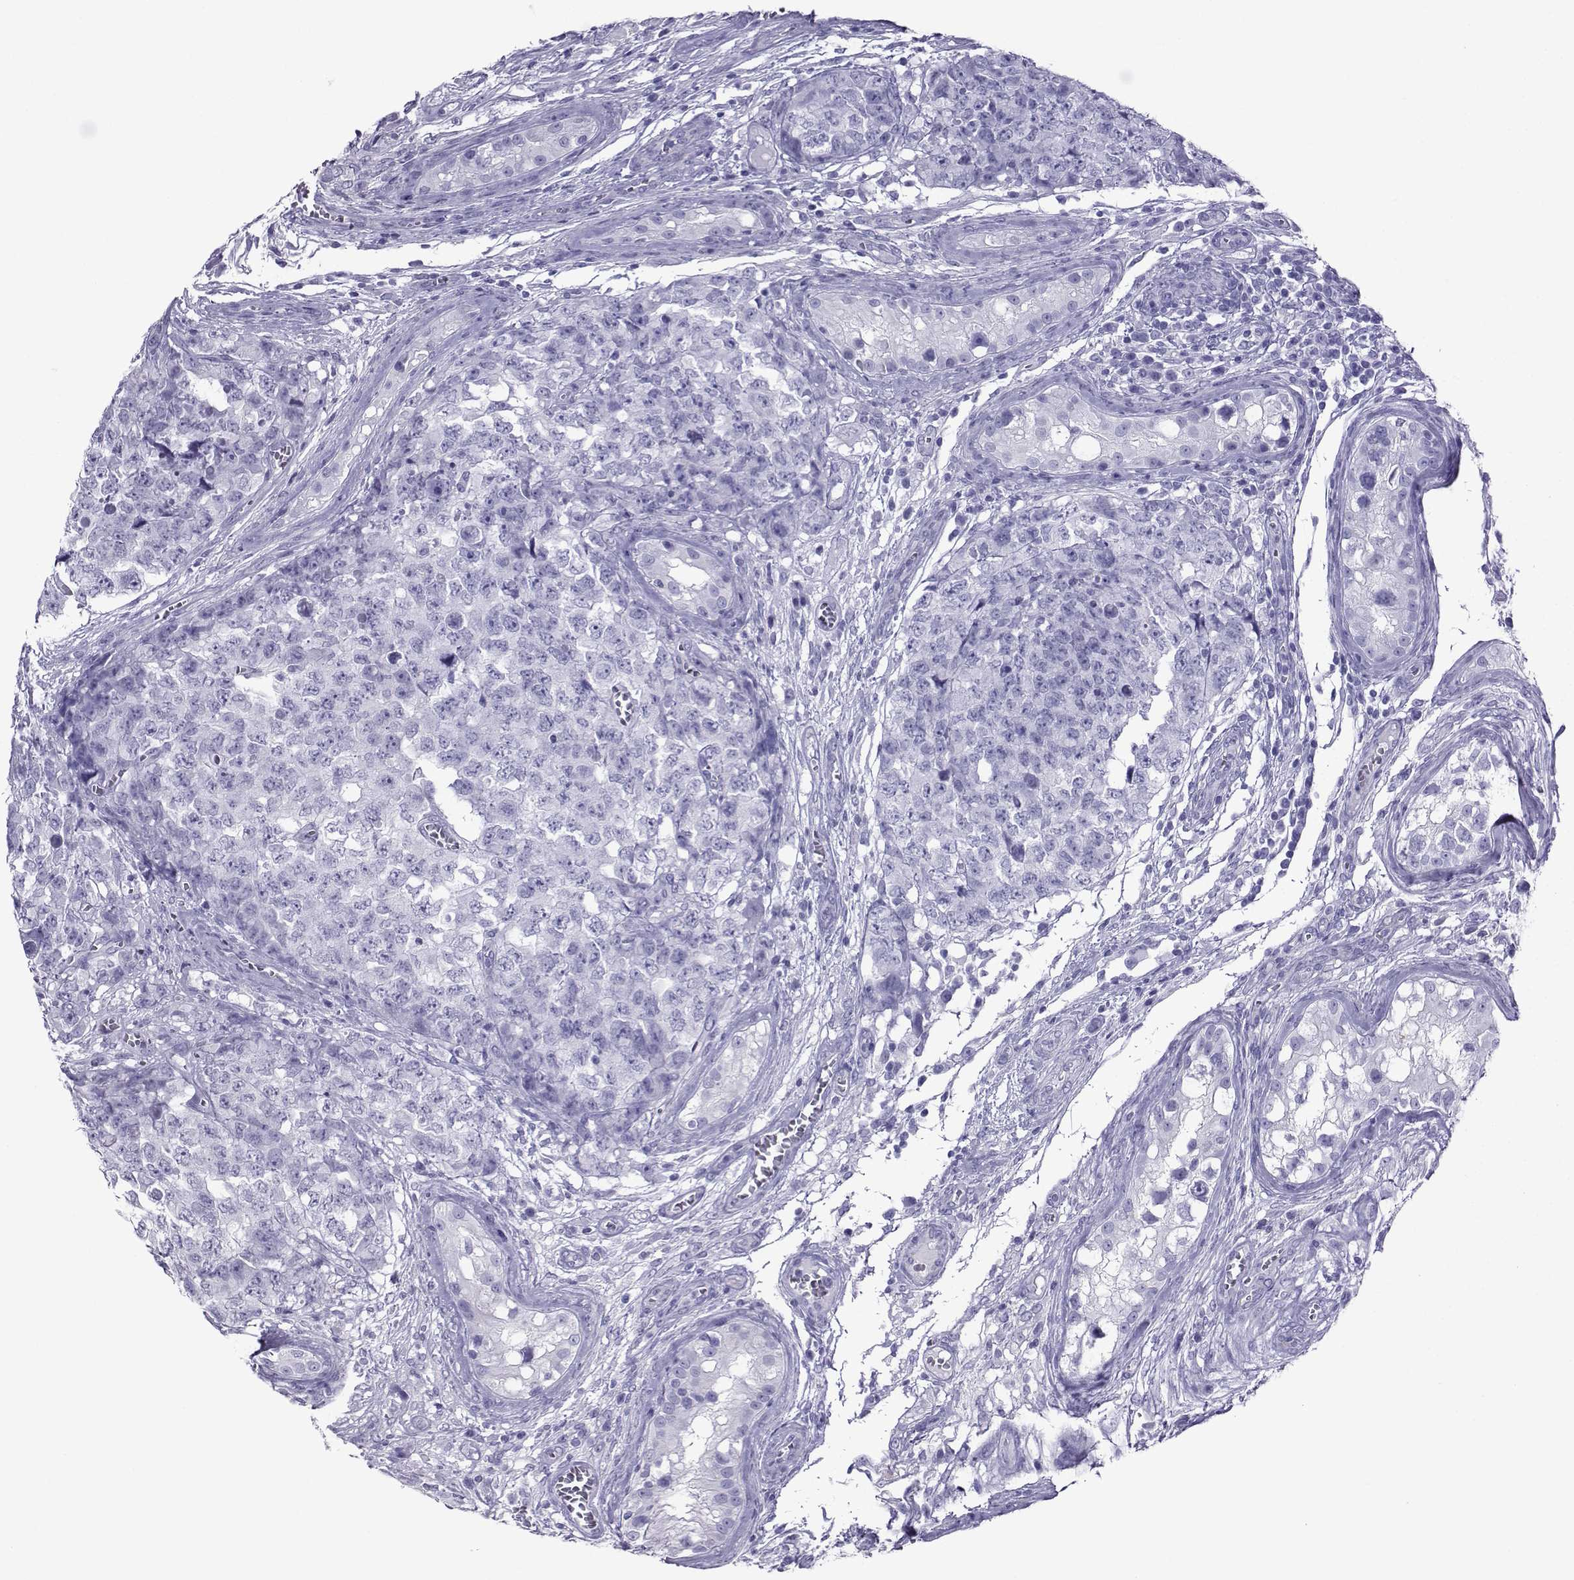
{"staining": {"intensity": "negative", "quantity": "none", "location": "none"}, "tissue": "testis cancer", "cell_type": "Tumor cells", "image_type": "cancer", "snomed": [{"axis": "morphology", "description": "Carcinoma, Embryonal, NOS"}, {"axis": "topography", "description": "Testis"}], "caption": "Immunohistochemistry (IHC) of human testis cancer (embryonal carcinoma) exhibits no positivity in tumor cells.", "gene": "CD109", "patient": {"sex": "male", "age": 23}}